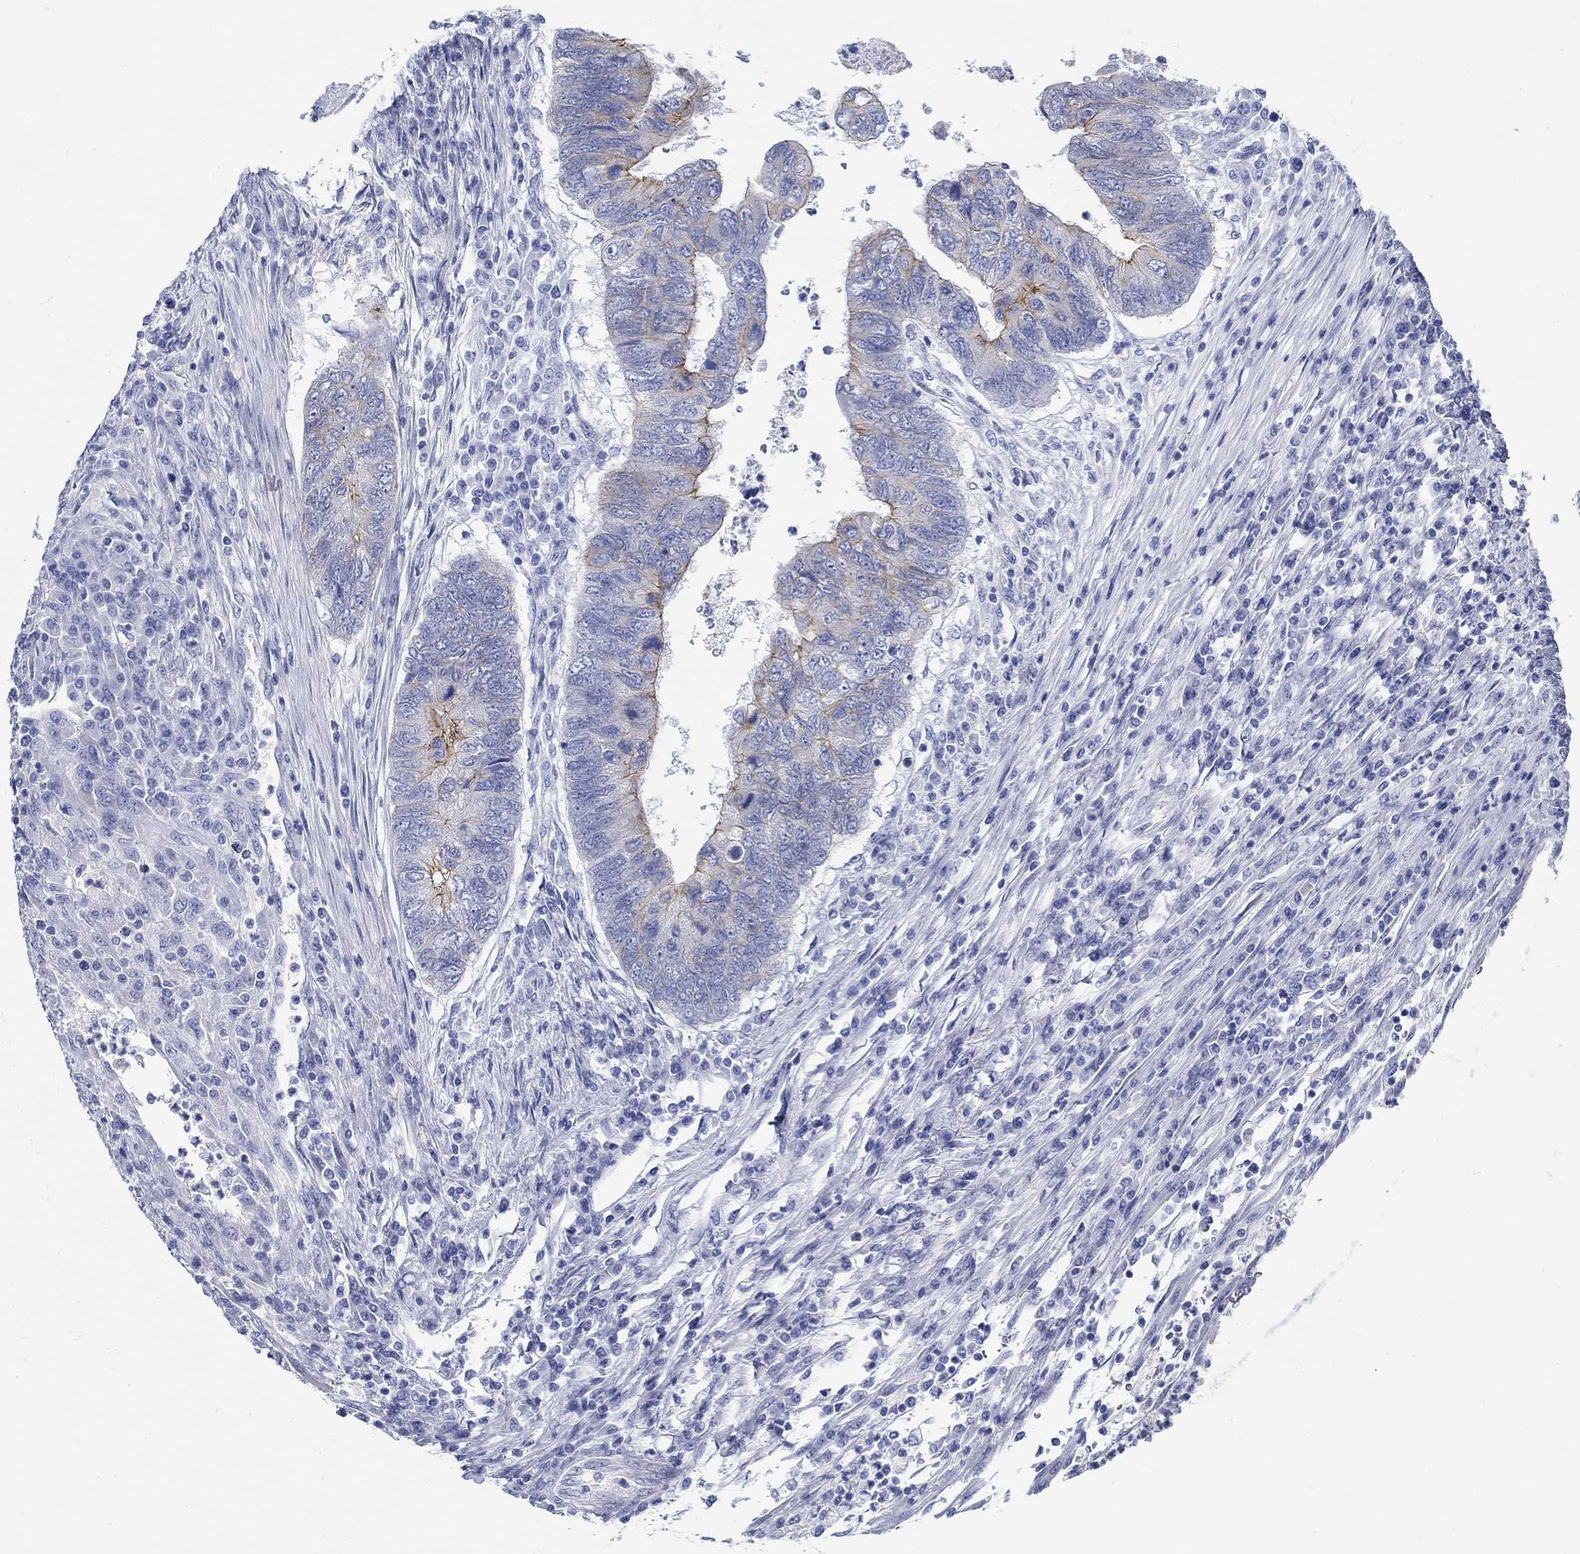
{"staining": {"intensity": "strong", "quantity": "<25%", "location": "cytoplasmic/membranous"}, "tissue": "colorectal cancer", "cell_type": "Tumor cells", "image_type": "cancer", "snomed": [{"axis": "morphology", "description": "Adenocarcinoma, NOS"}, {"axis": "topography", "description": "Colon"}], "caption": "This is an image of immunohistochemistry (IHC) staining of adenocarcinoma (colorectal), which shows strong staining in the cytoplasmic/membranous of tumor cells.", "gene": "RD3L", "patient": {"sex": "female", "age": 67}}